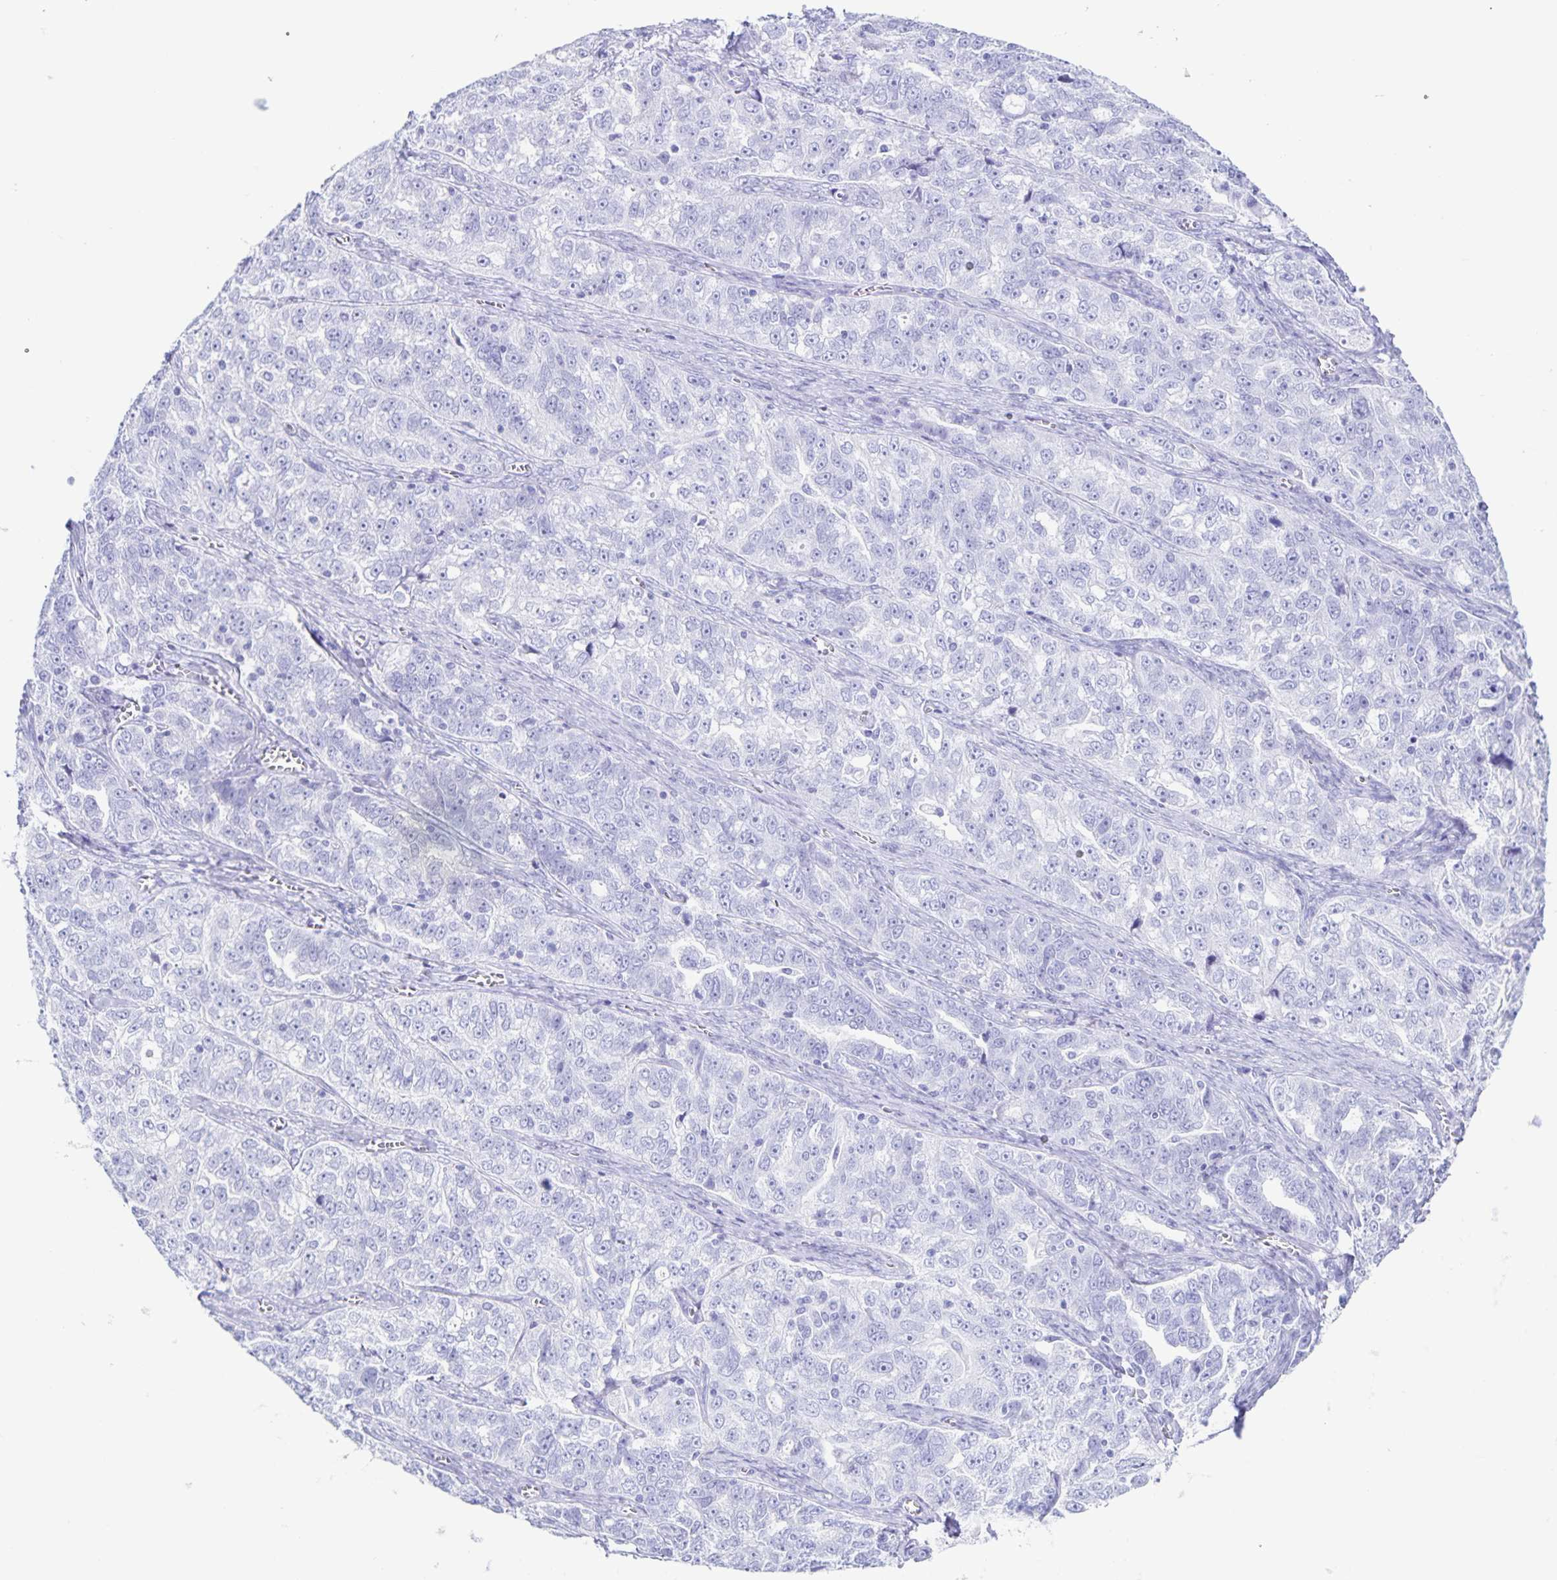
{"staining": {"intensity": "negative", "quantity": "none", "location": "none"}, "tissue": "ovarian cancer", "cell_type": "Tumor cells", "image_type": "cancer", "snomed": [{"axis": "morphology", "description": "Cystadenocarcinoma, serous, NOS"}, {"axis": "topography", "description": "Ovary"}], "caption": "Tumor cells show no significant protein positivity in ovarian serous cystadenocarcinoma. (Stains: DAB IHC with hematoxylin counter stain, Microscopy: brightfield microscopy at high magnification).", "gene": "C12orf56", "patient": {"sex": "female", "age": 51}}